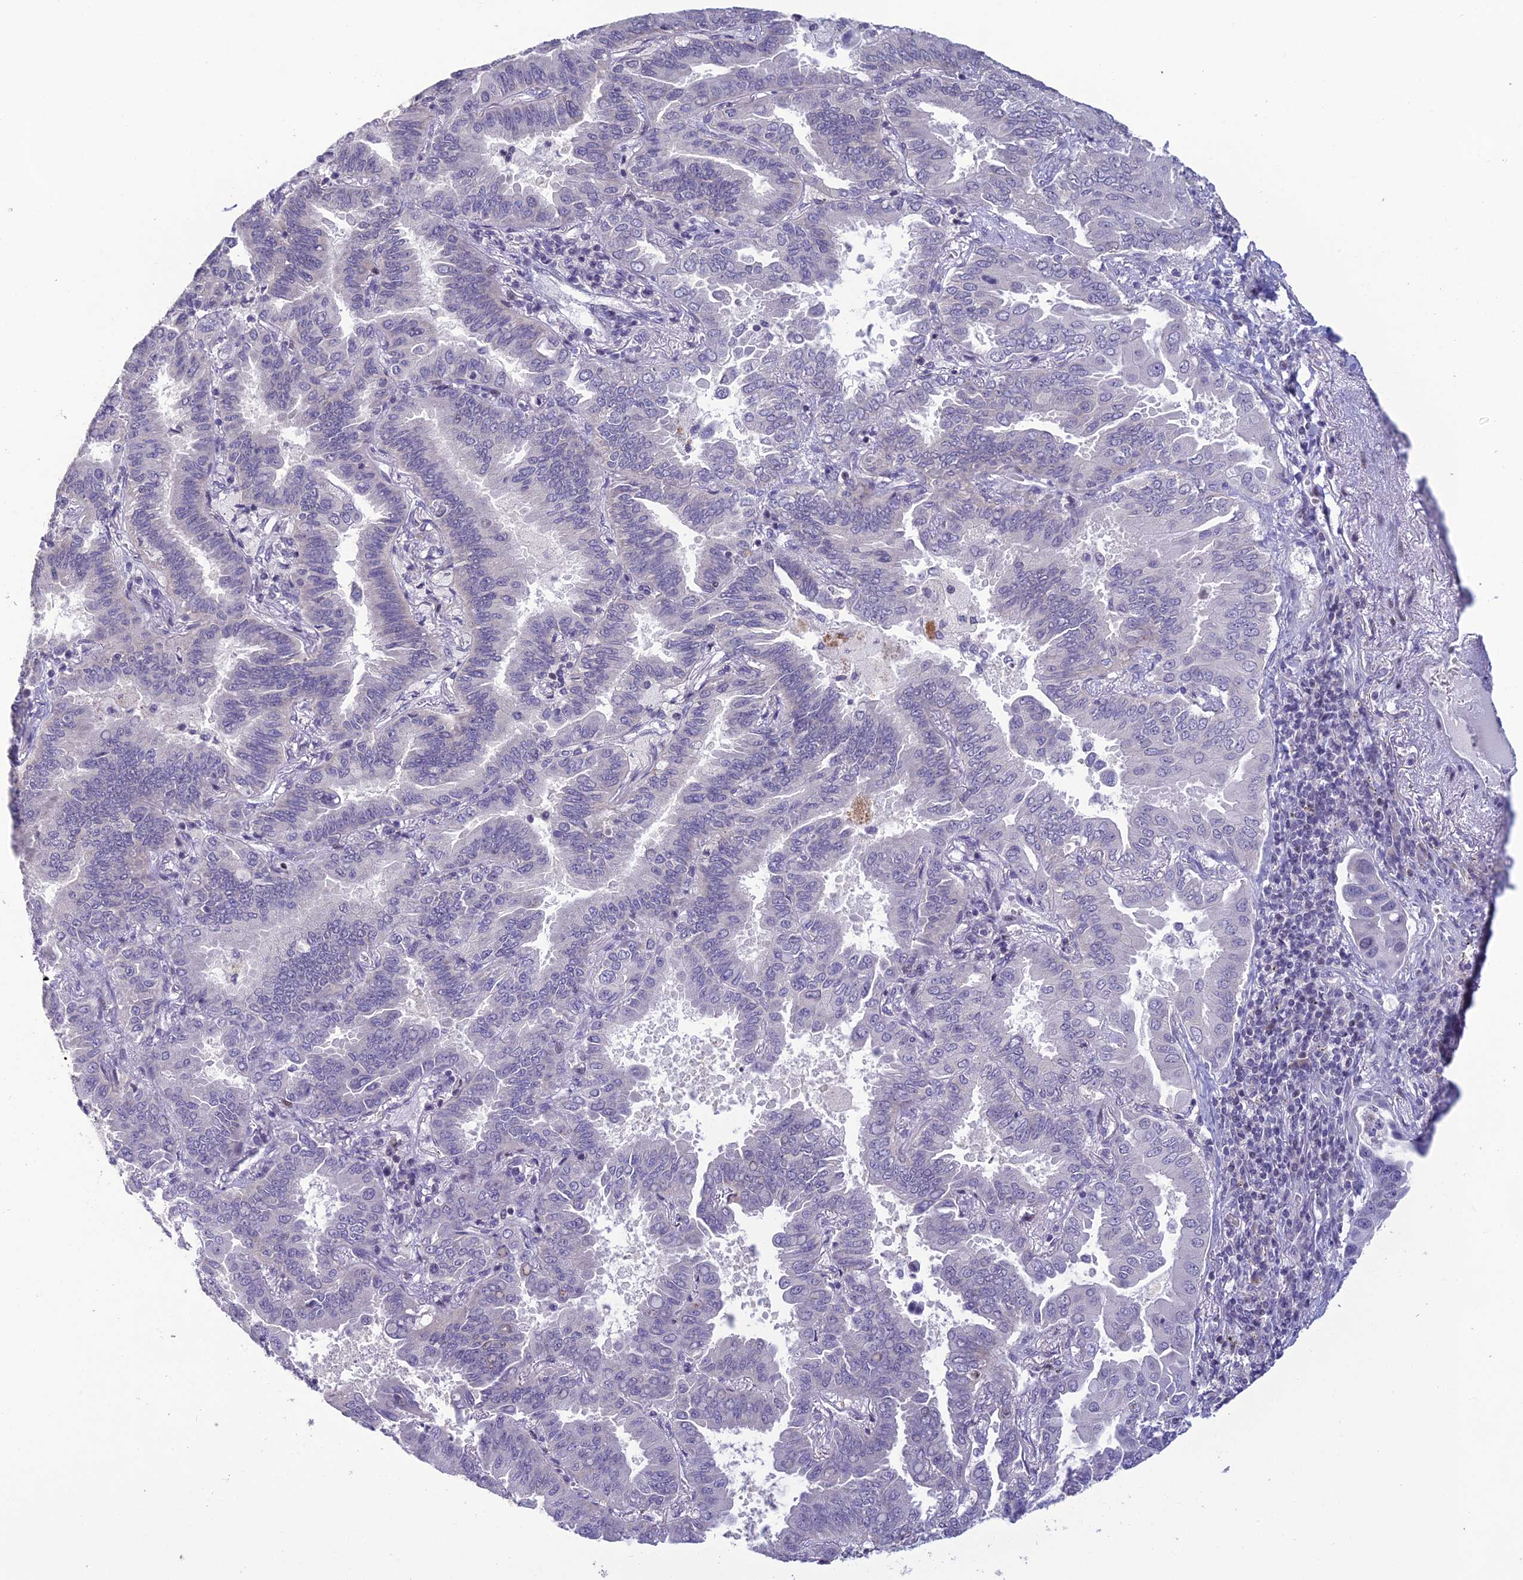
{"staining": {"intensity": "negative", "quantity": "none", "location": "none"}, "tissue": "lung cancer", "cell_type": "Tumor cells", "image_type": "cancer", "snomed": [{"axis": "morphology", "description": "Adenocarcinoma, NOS"}, {"axis": "topography", "description": "Lung"}], "caption": "Photomicrograph shows no significant protein expression in tumor cells of adenocarcinoma (lung).", "gene": "TMEM134", "patient": {"sex": "male", "age": 64}}